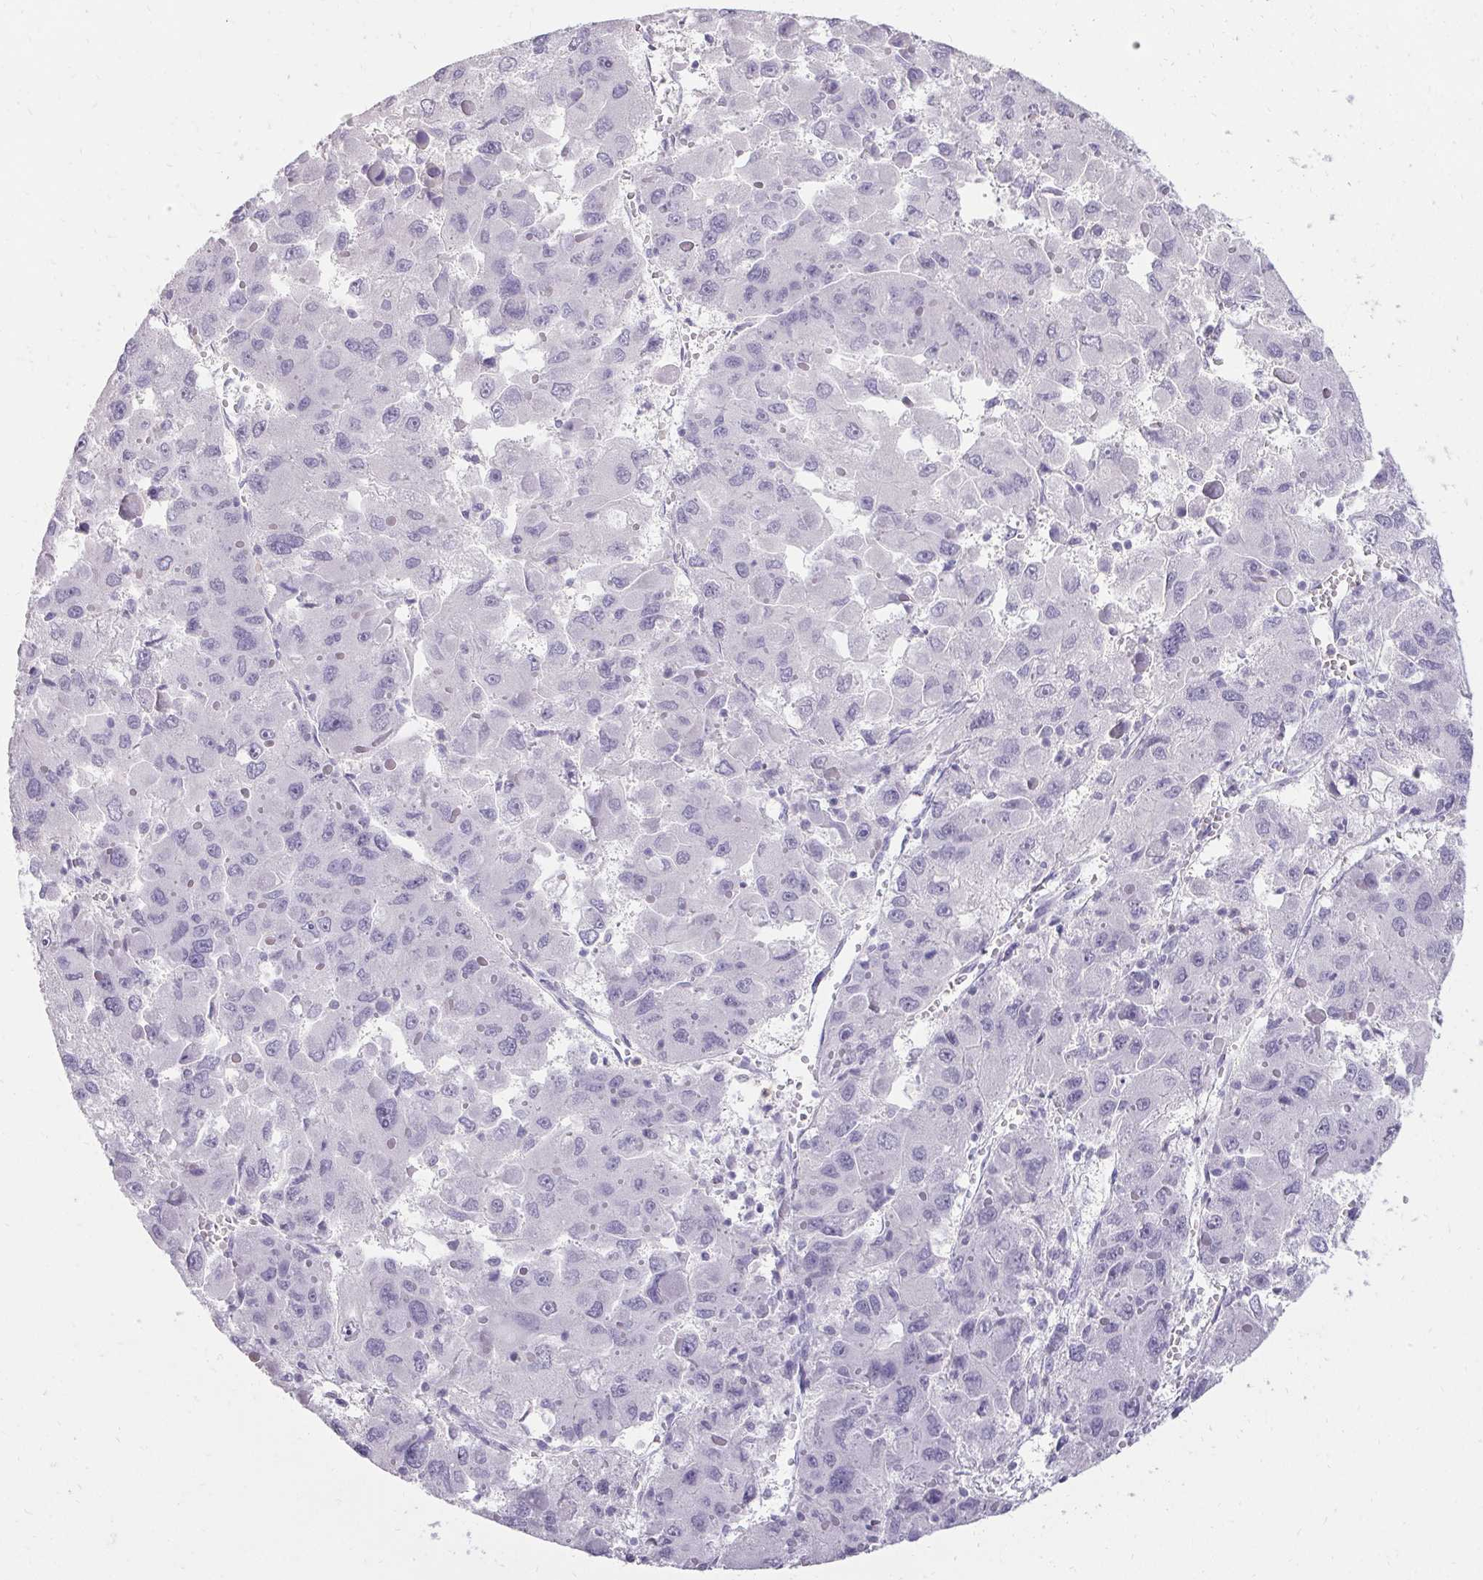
{"staining": {"intensity": "negative", "quantity": "none", "location": "none"}, "tissue": "liver cancer", "cell_type": "Tumor cells", "image_type": "cancer", "snomed": [{"axis": "morphology", "description": "Carcinoma, Hepatocellular, NOS"}, {"axis": "topography", "description": "Liver"}], "caption": "An image of human hepatocellular carcinoma (liver) is negative for staining in tumor cells.", "gene": "PMEL", "patient": {"sex": "female", "age": 41}}